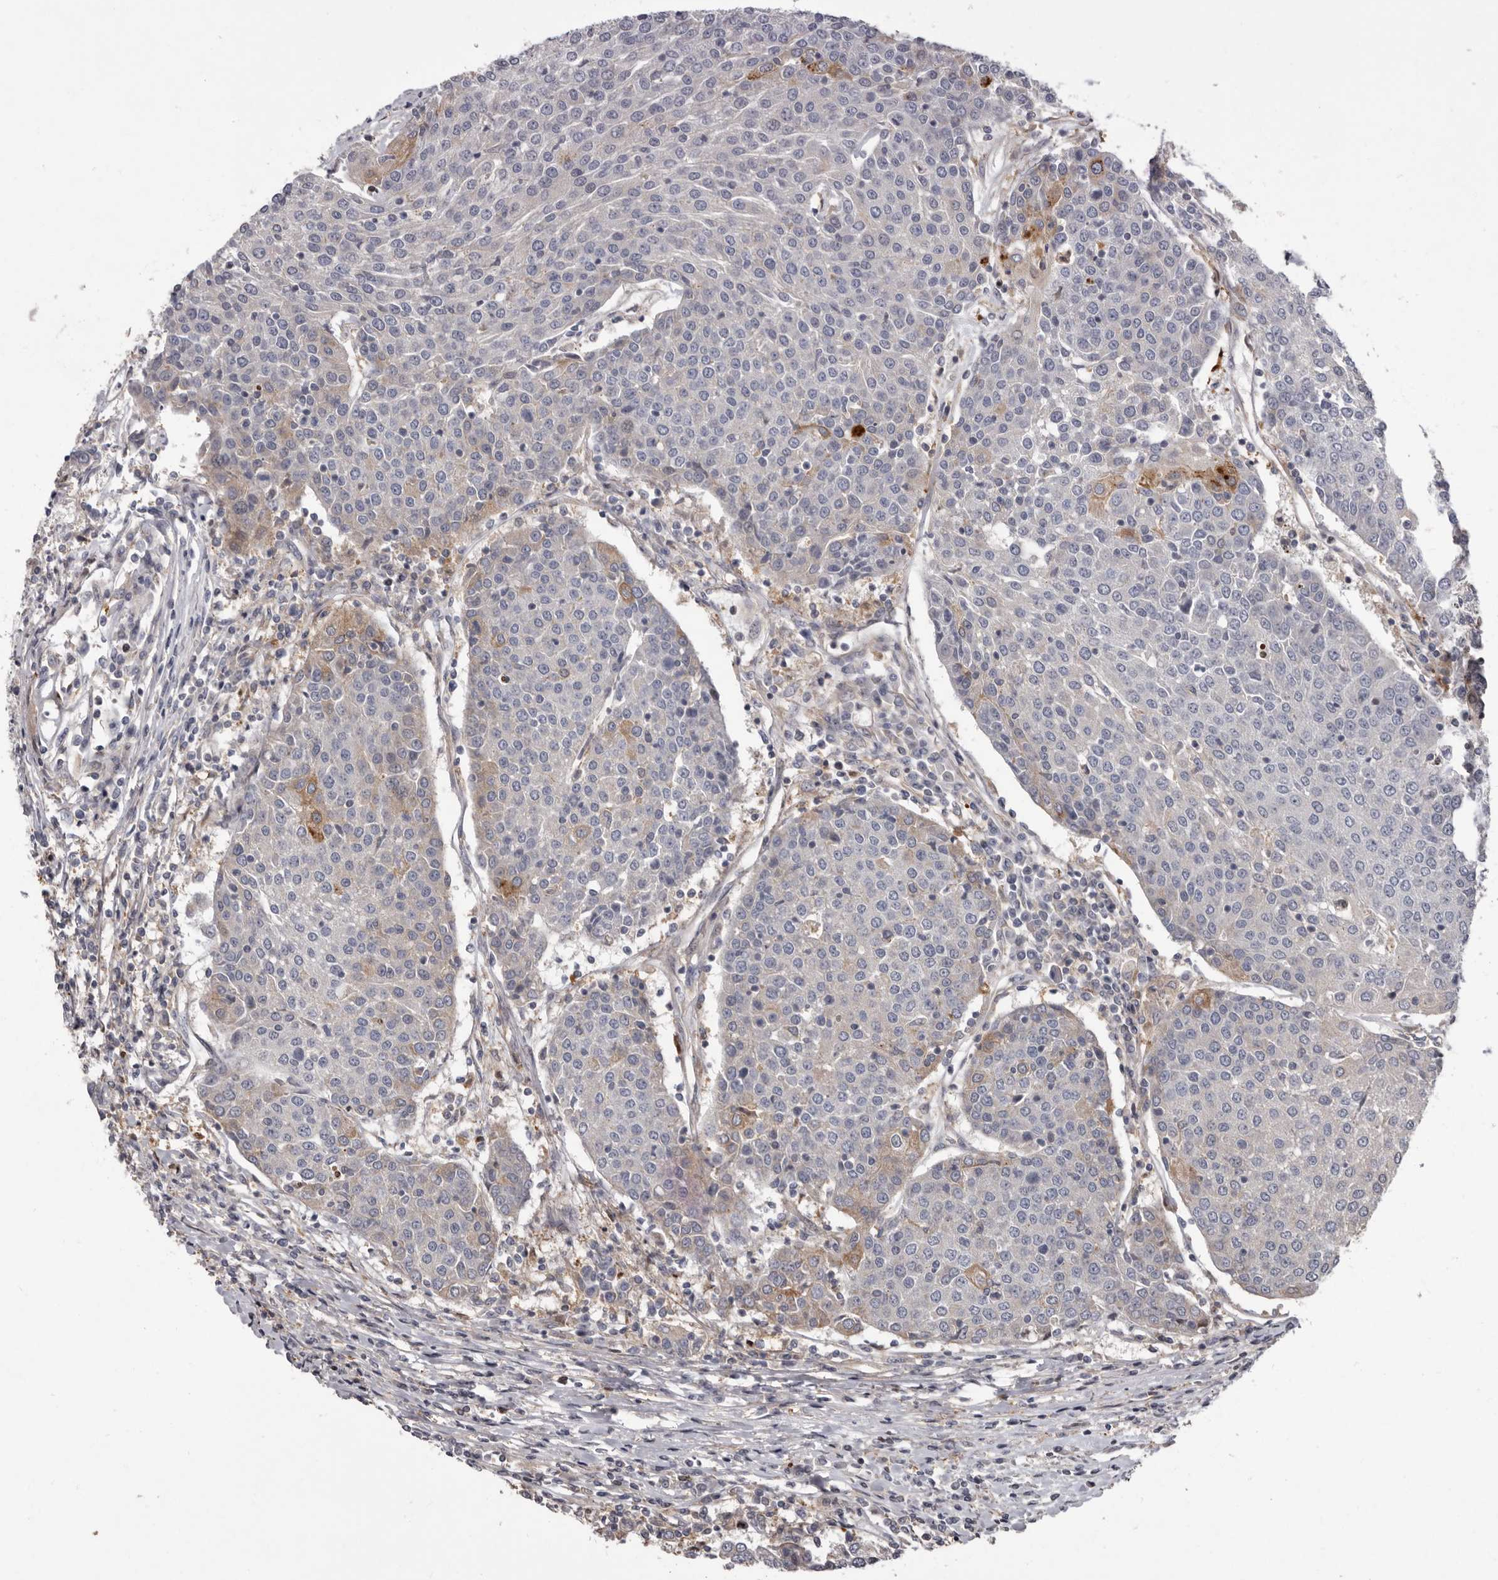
{"staining": {"intensity": "negative", "quantity": "none", "location": "none"}, "tissue": "urothelial cancer", "cell_type": "Tumor cells", "image_type": "cancer", "snomed": [{"axis": "morphology", "description": "Urothelial carcinoma, High grade"}, {"axis": "topography", "description": "Urinary bladder"}], "caption": "This is an IHC micrograph of human urothelial cancer. There is no expression in tumor cells.", "gene": "FGFR4", "patient": {"sex": "female", "age": 85}}